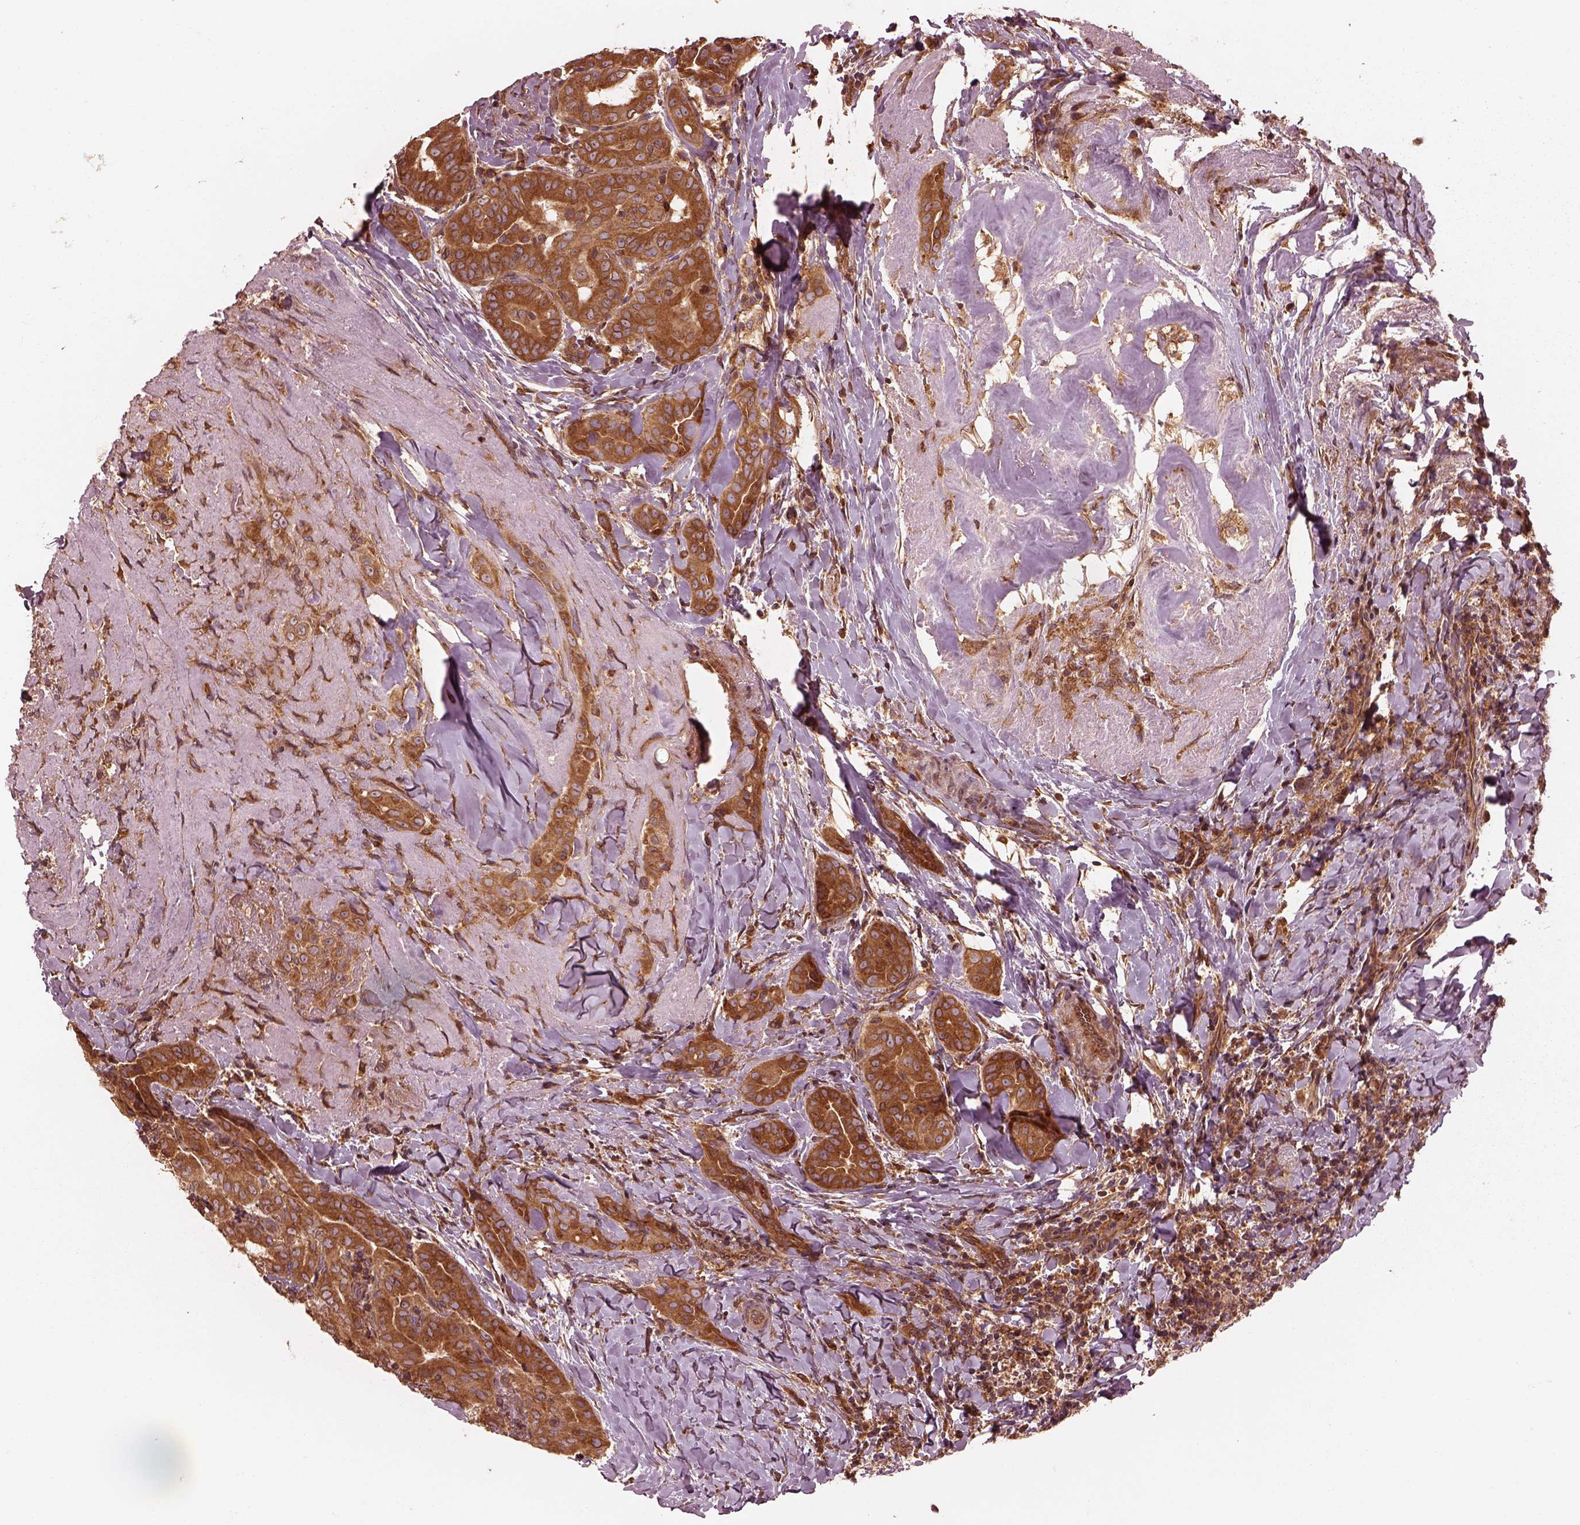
{"staining": {"intensity": "strong", "quantity": ">75%", "location": "cytoplasmic/membranous"}, "tissue": "thyroid cancer", "cell_type": "Tumor cells", "image_type": "cancer", "snomed": [{"axis": "morphology", "description": "Papillary adenocarcinoma, NOS"}, {"axis": "morphology", "description": "Papillary adenoma metastatic"}, {"axis": "topography", "description": "Thyroid gland"}], "caption": "Immunohistochemistry of human thyroid cancer (papillary adenocarcinoma) displays high levels of strong cytoplasmic/membranous staining in approximately >75% of tumor cells.", "gene": "PIK3R2", "patient": {"sex": "female", "age": 50}}